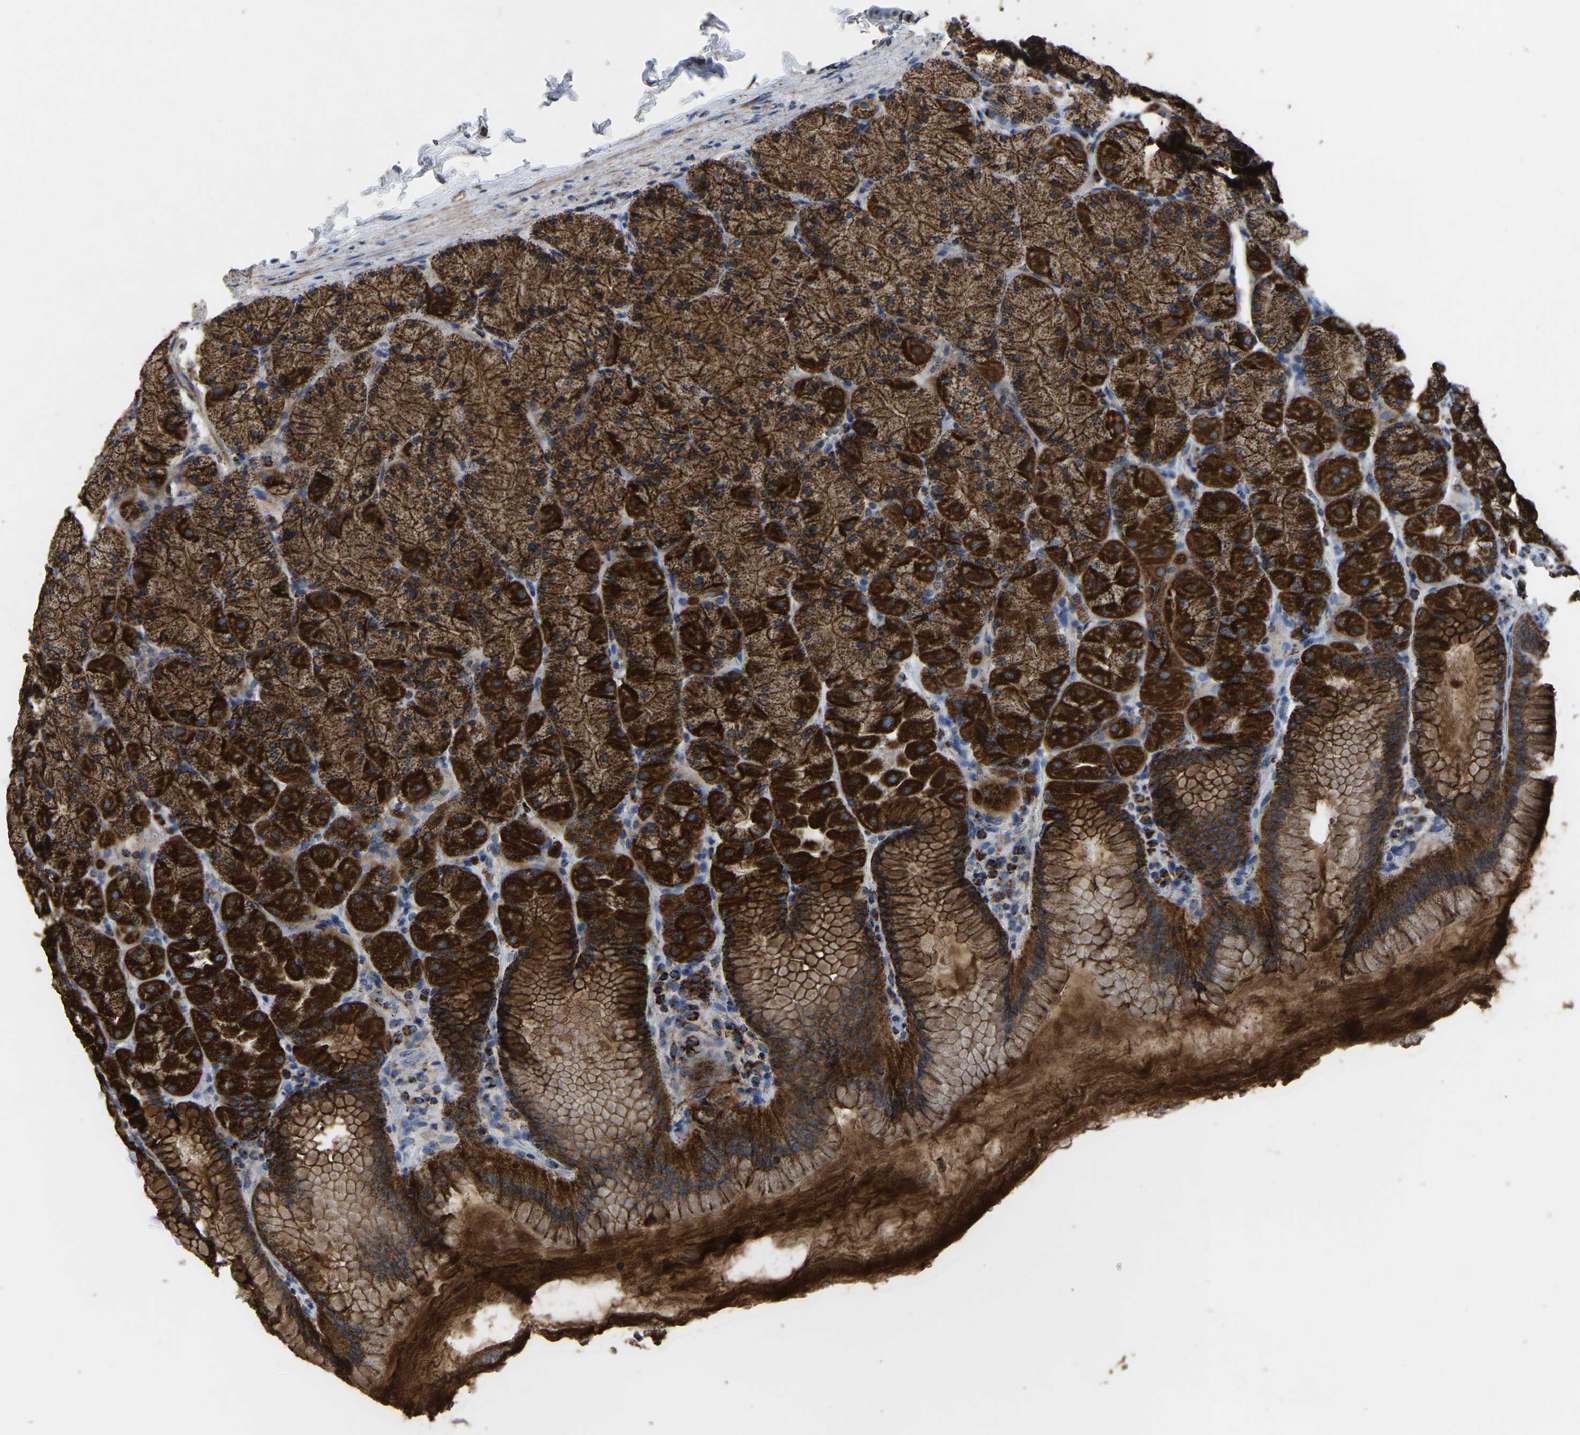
{"staining": {"intensity": "strong", "quantity": ">75%", "location": "cytoplasmic/membranous"}, "tissue": "stomach", "cell_type": "Glandular cells", "image_type": "normal", "snomed": [{"axis": "morphology", "description": "Normal tissue, NOS"}, {"axis": "topography", "description": "Stomach, upper"}], "caption": "Protein expression analysis of normal stomach reveals strong cytoplasmic/membranous staining in about >75% of glandular cells. (DAB IHC, brown staining for protein, blue staining for nuclei).", "gene": "ETFA", "patient": {"sex": "female", "age": 56}}